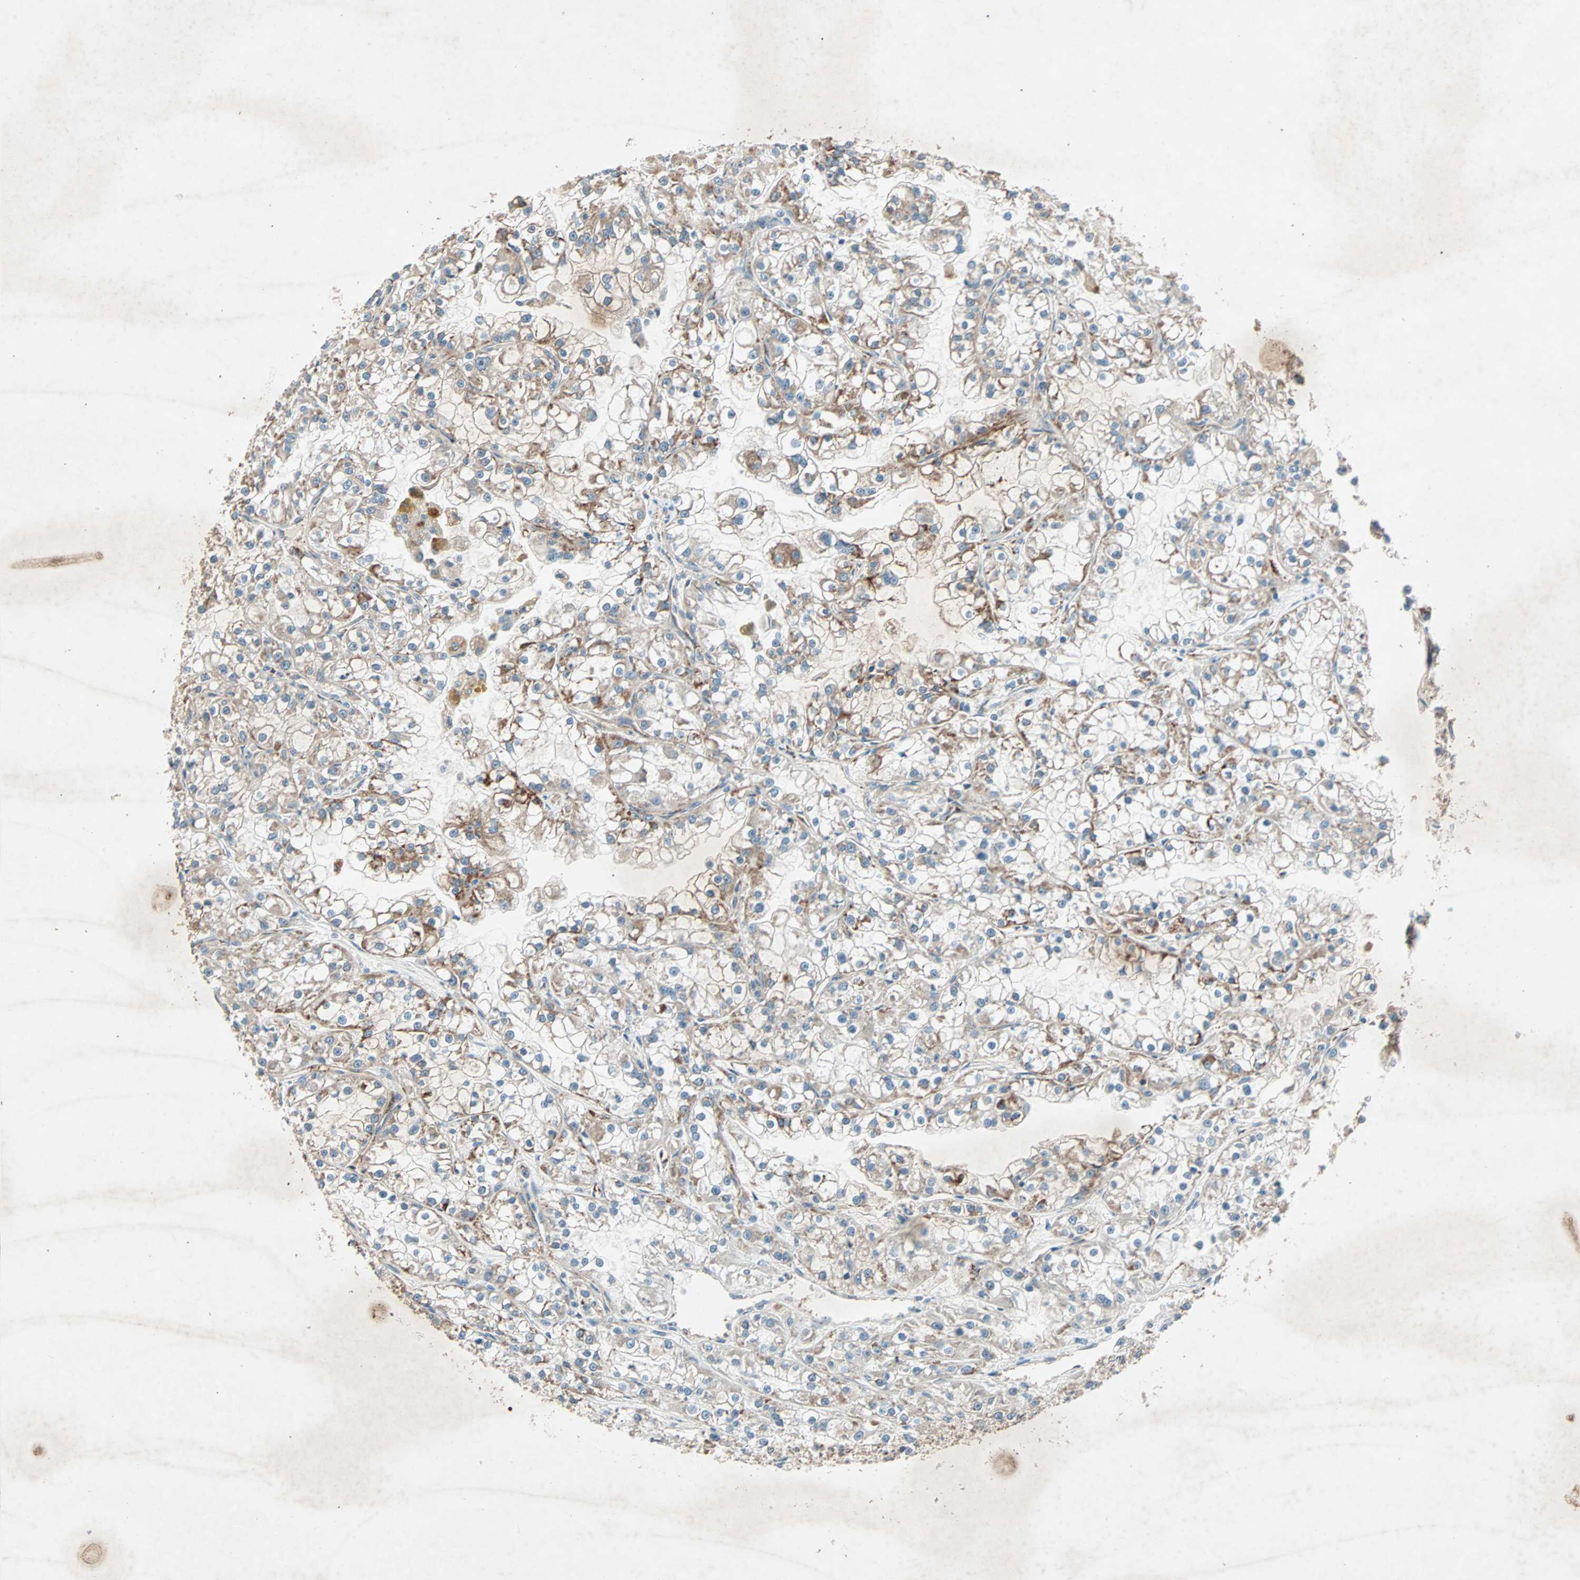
{"staining": {"intensity": "moderate", "quantity": "25%-75%", "location": "cytoplasmic/membranous"}, "tissue": "renal cancer", "cell_type": "Tumor cells", "image_type": "cancer", "snomed": [{"axis": "morphology", "description": "Adenocarcinoma, NOS"}, {"axis": "topography", "description": "Kidney"}], "caption": "Immunohistochemistry (IHC) of renal adenocarcinoma exhibits medium levels of moderate cytoplasmic/membranous staining in about 25%-75% of tumor cells.", "gene": "SDSL", "patient": {"sex": "female", "age": 52}}